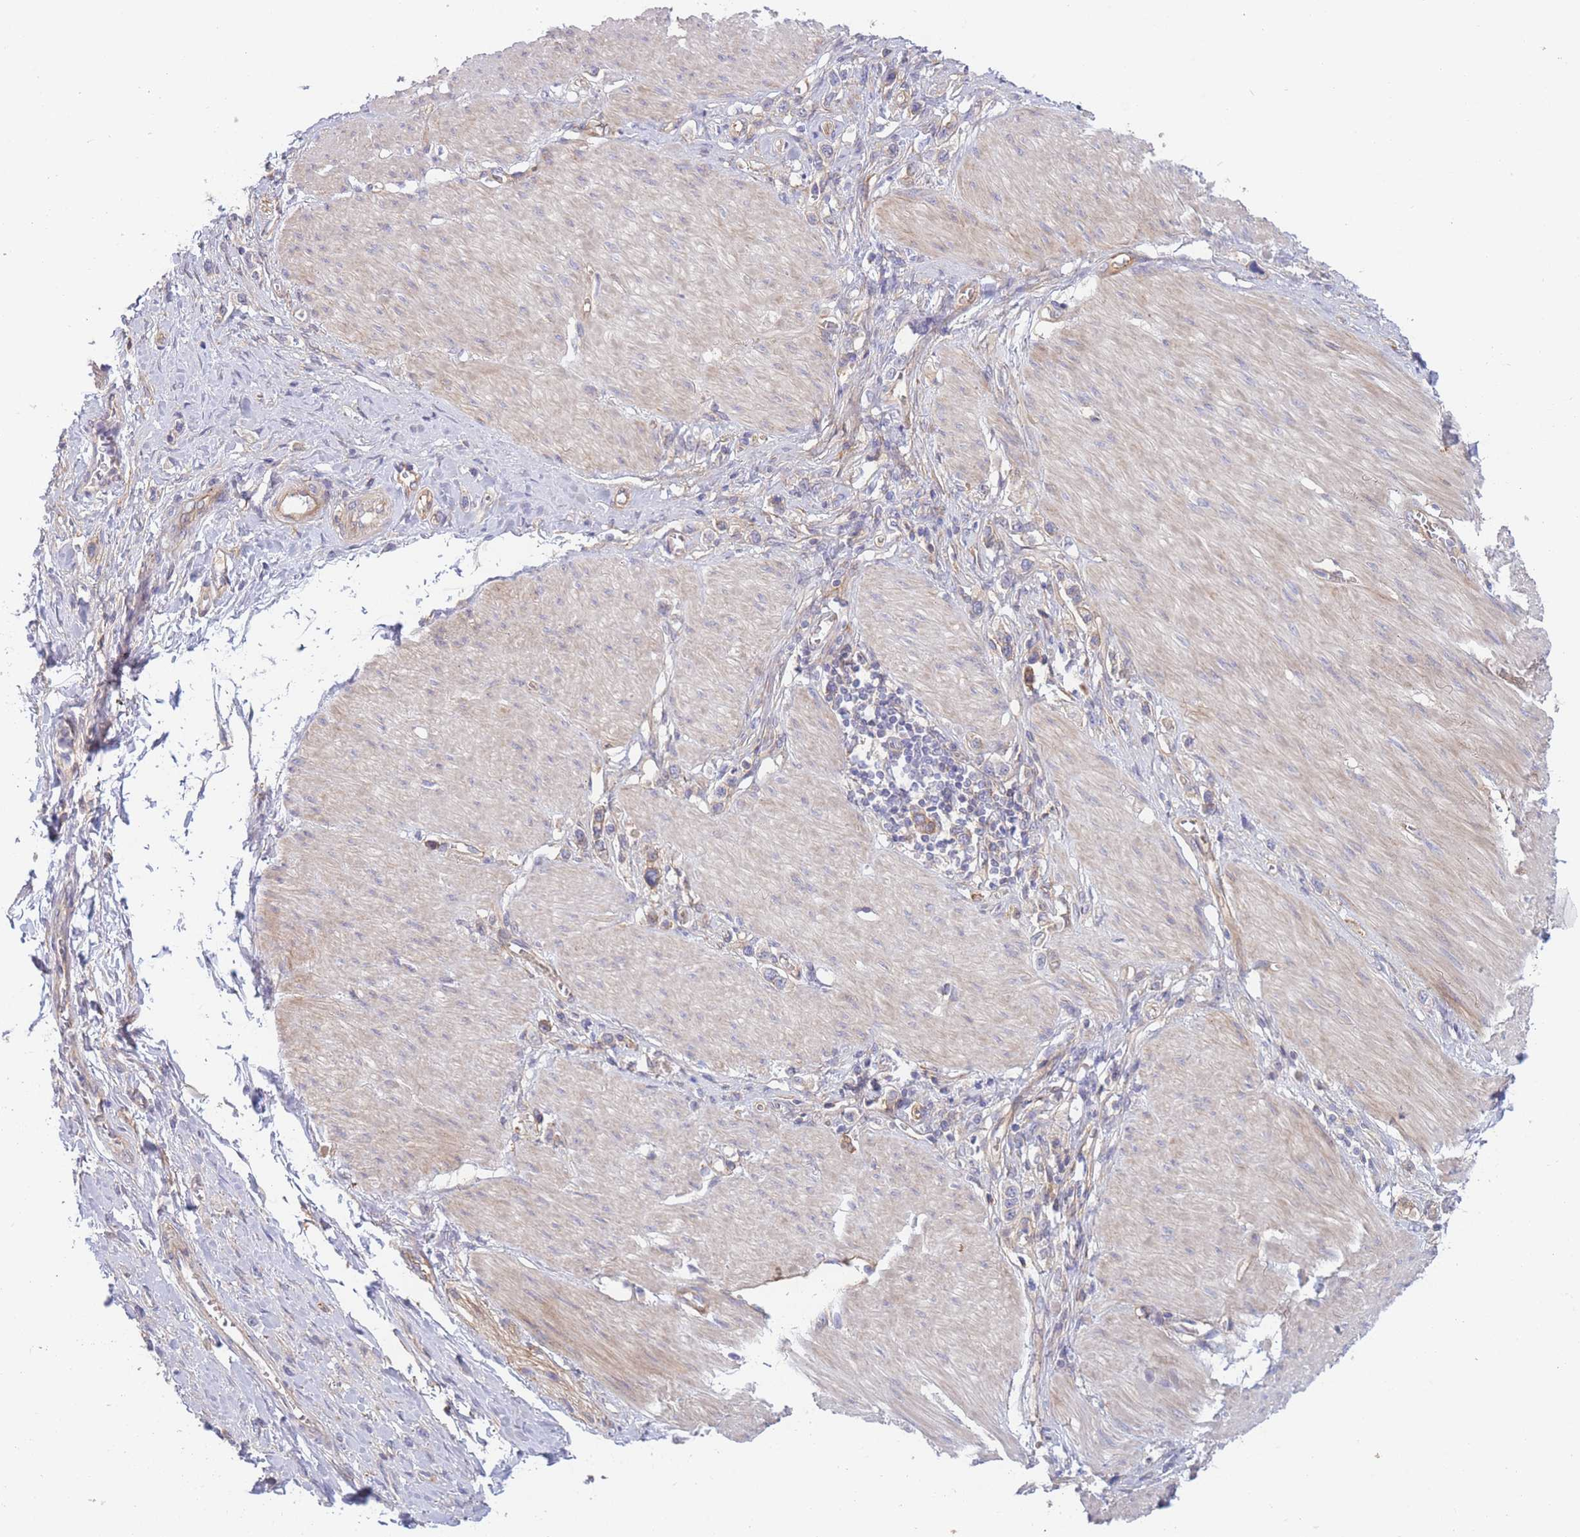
{"staining": {"intensity": "negative", "quantity": "none", "location": "none"}, "tissue": "stomach cancer", "cell_type": "Tumor cells", "image_type": "cancer", "snomed": [{"axis": "morphology", "description": "Adenocarcinoma, NOS"}, {"axis": "topography", "description": "Stomach"}], "caption": "Adenocarcinoma (stomach) was stained to show a protein in brown. There is no significant positivity in tumor cells. The staining is performed using DAB (3,3'-diaminobenzidine) brown chromogen with nuclei counter-stained in using hematoxylin.", "gene": "WDR93", "patient": {"sex": "female", "age": 65}}